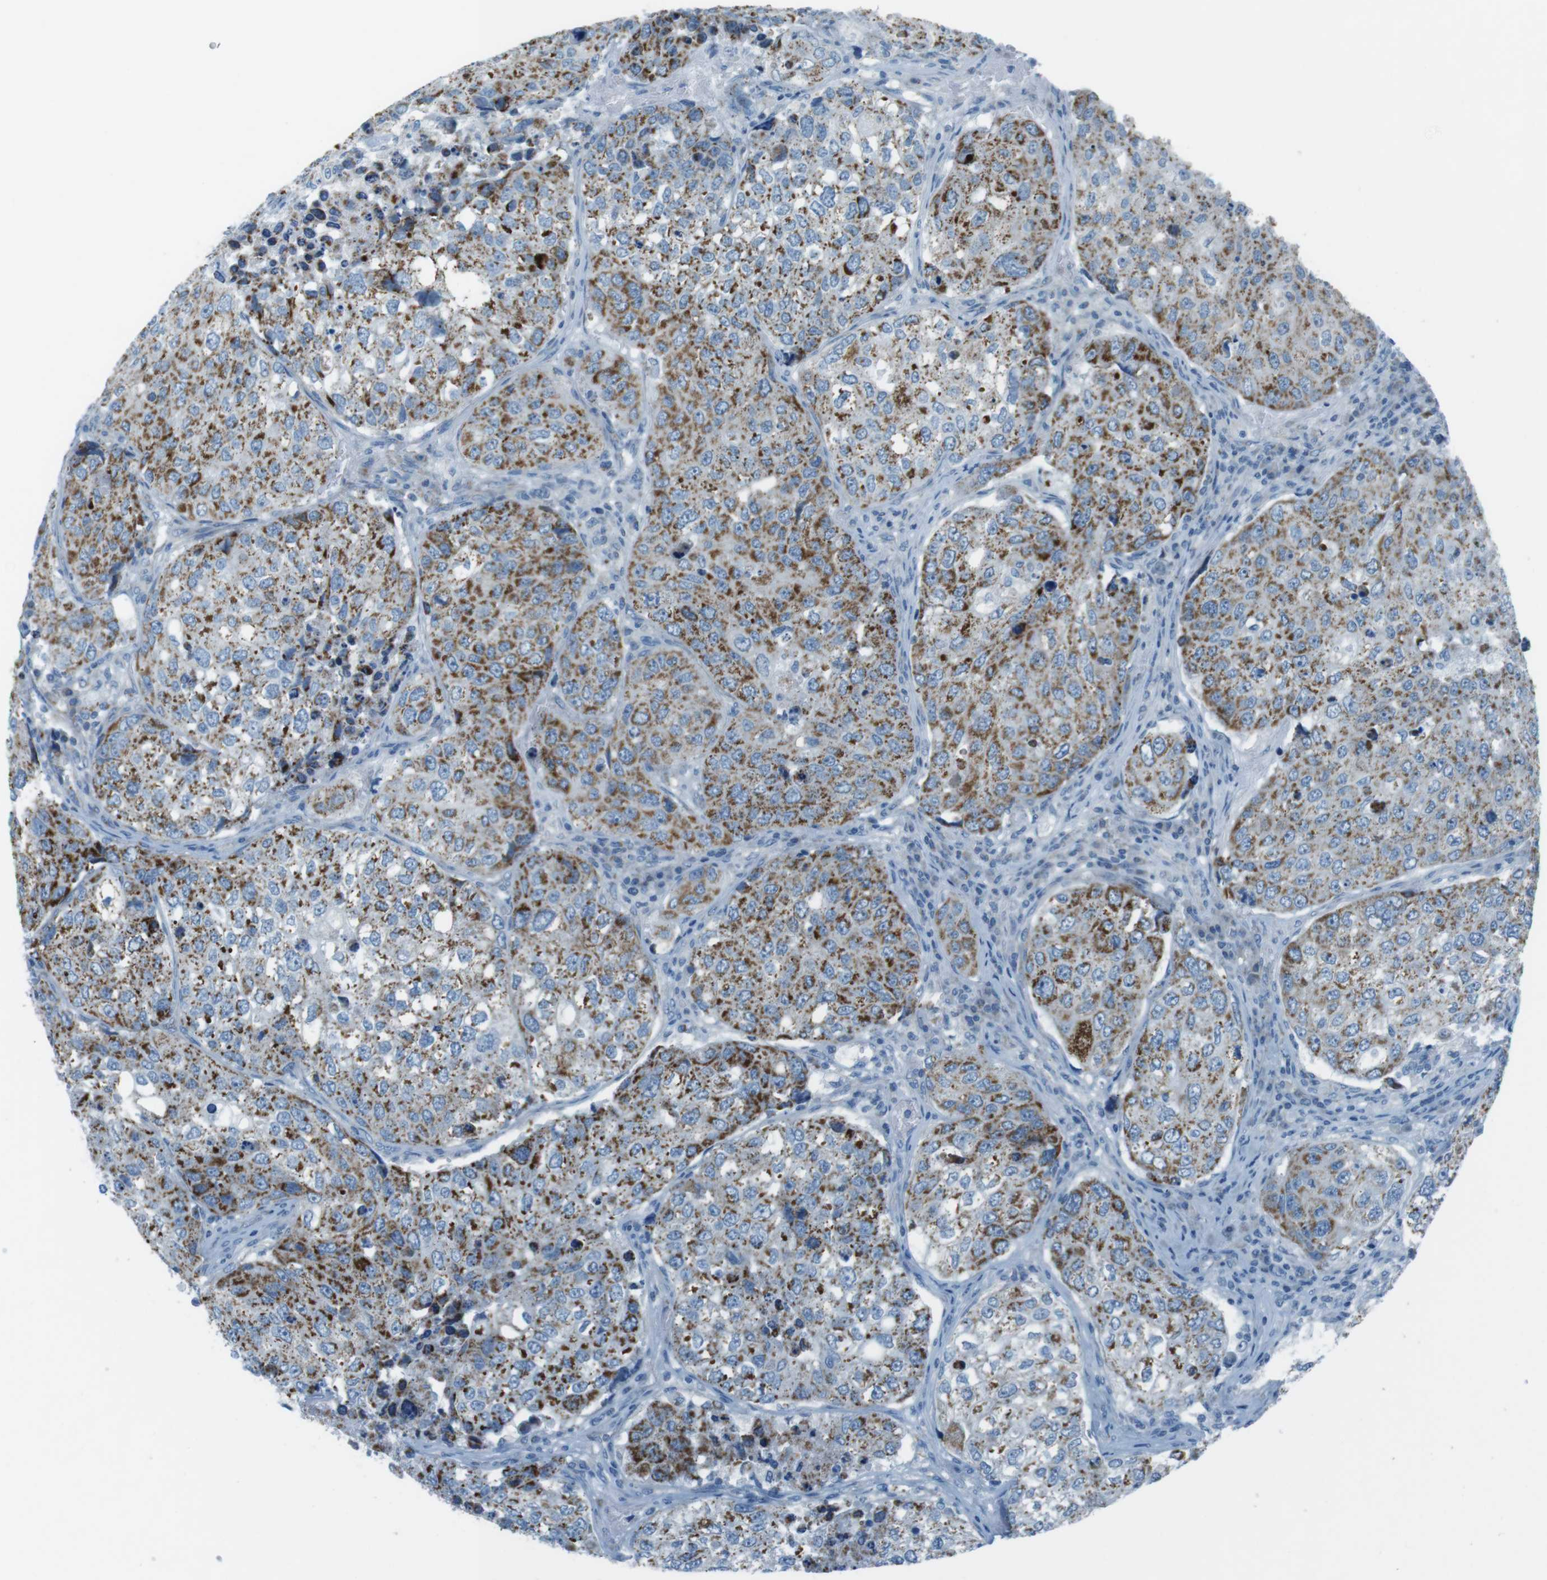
{"staining": {"intensity": "strong", "quantity": "25%-75%", "location": "cytoplasmic/membranous"}, "tissue": "urothelial cancer", "cell_type": "Tumor cells", "image_type": "cancer", "snomed": [{"axis": "morphology", "description": "Urothelial carcinoma, High grade"}, {"axis": "topography", "description": "Lymph node"}, {"axis": "topography", "description": "Urinary bladder"}], "caption": "Immunohistochemical staining of urothelial cancer displays strong cytoplasmic/membranous protein staining in about 25%-75% of tumor cells. (DAB = brown stain, brightfield microscopy at high magnification).", "gene": "DNAJA3", "patient": {"sex": "male", "age": 51}}